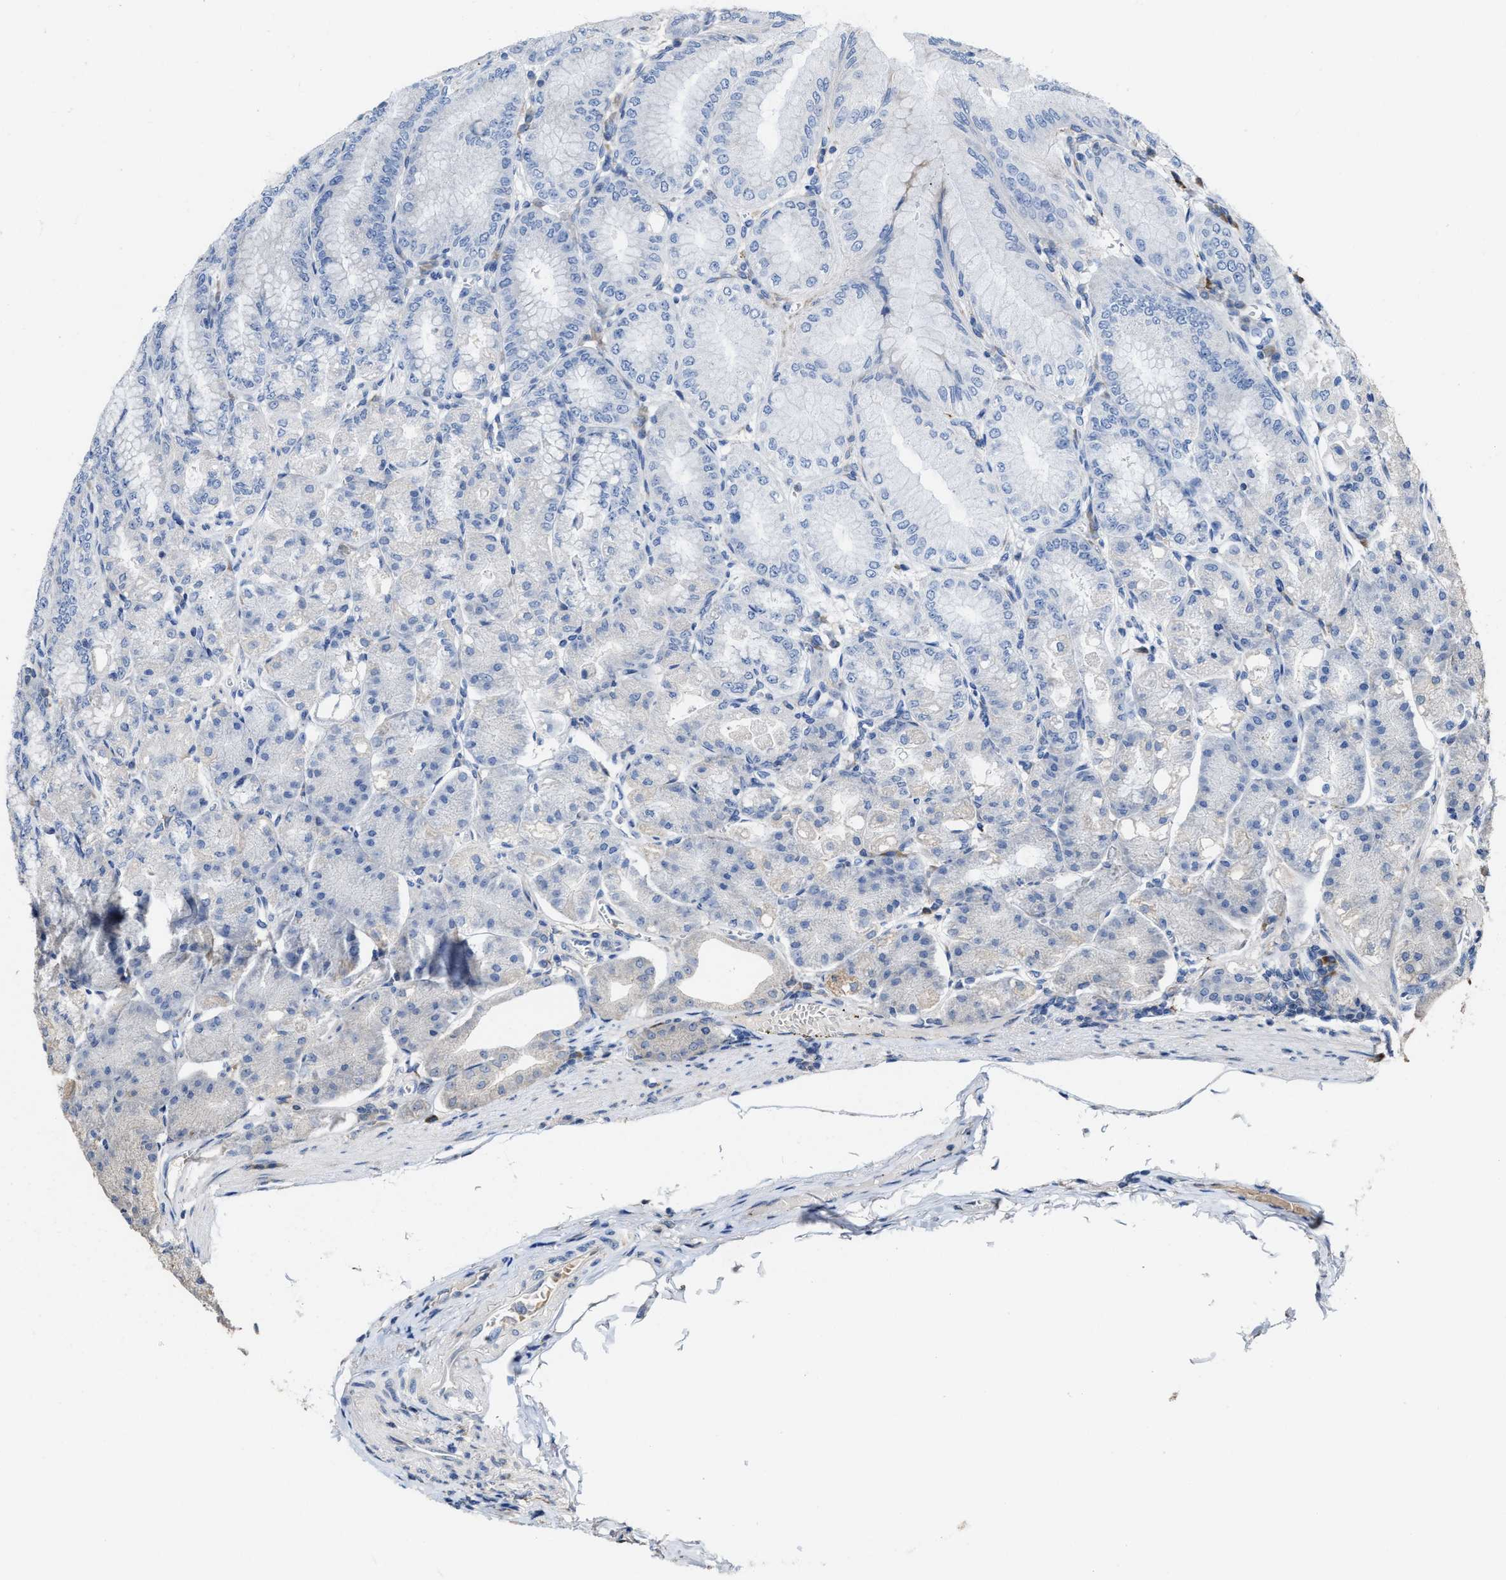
{"staining": {"intensity": "weak", "quantity": "<25%", "location": "cytoplasmic/membranous"}, "tissue": "stomach", "cell_type": "Glandular cells", "image_type": "normal", "snomed": [{"axis": "morphology", "description": "Normal tissue, NOS"}, {"axis": "topography", "description": "Stomach, lower"}], "caption": "Glandular cells are negative for protein expression in unremarkable human stomach. (DAB immunohistochemistry with hematoxylin counter stain).", "gene": "FGD3", "patient": {"sex": "male", "age": 71}}